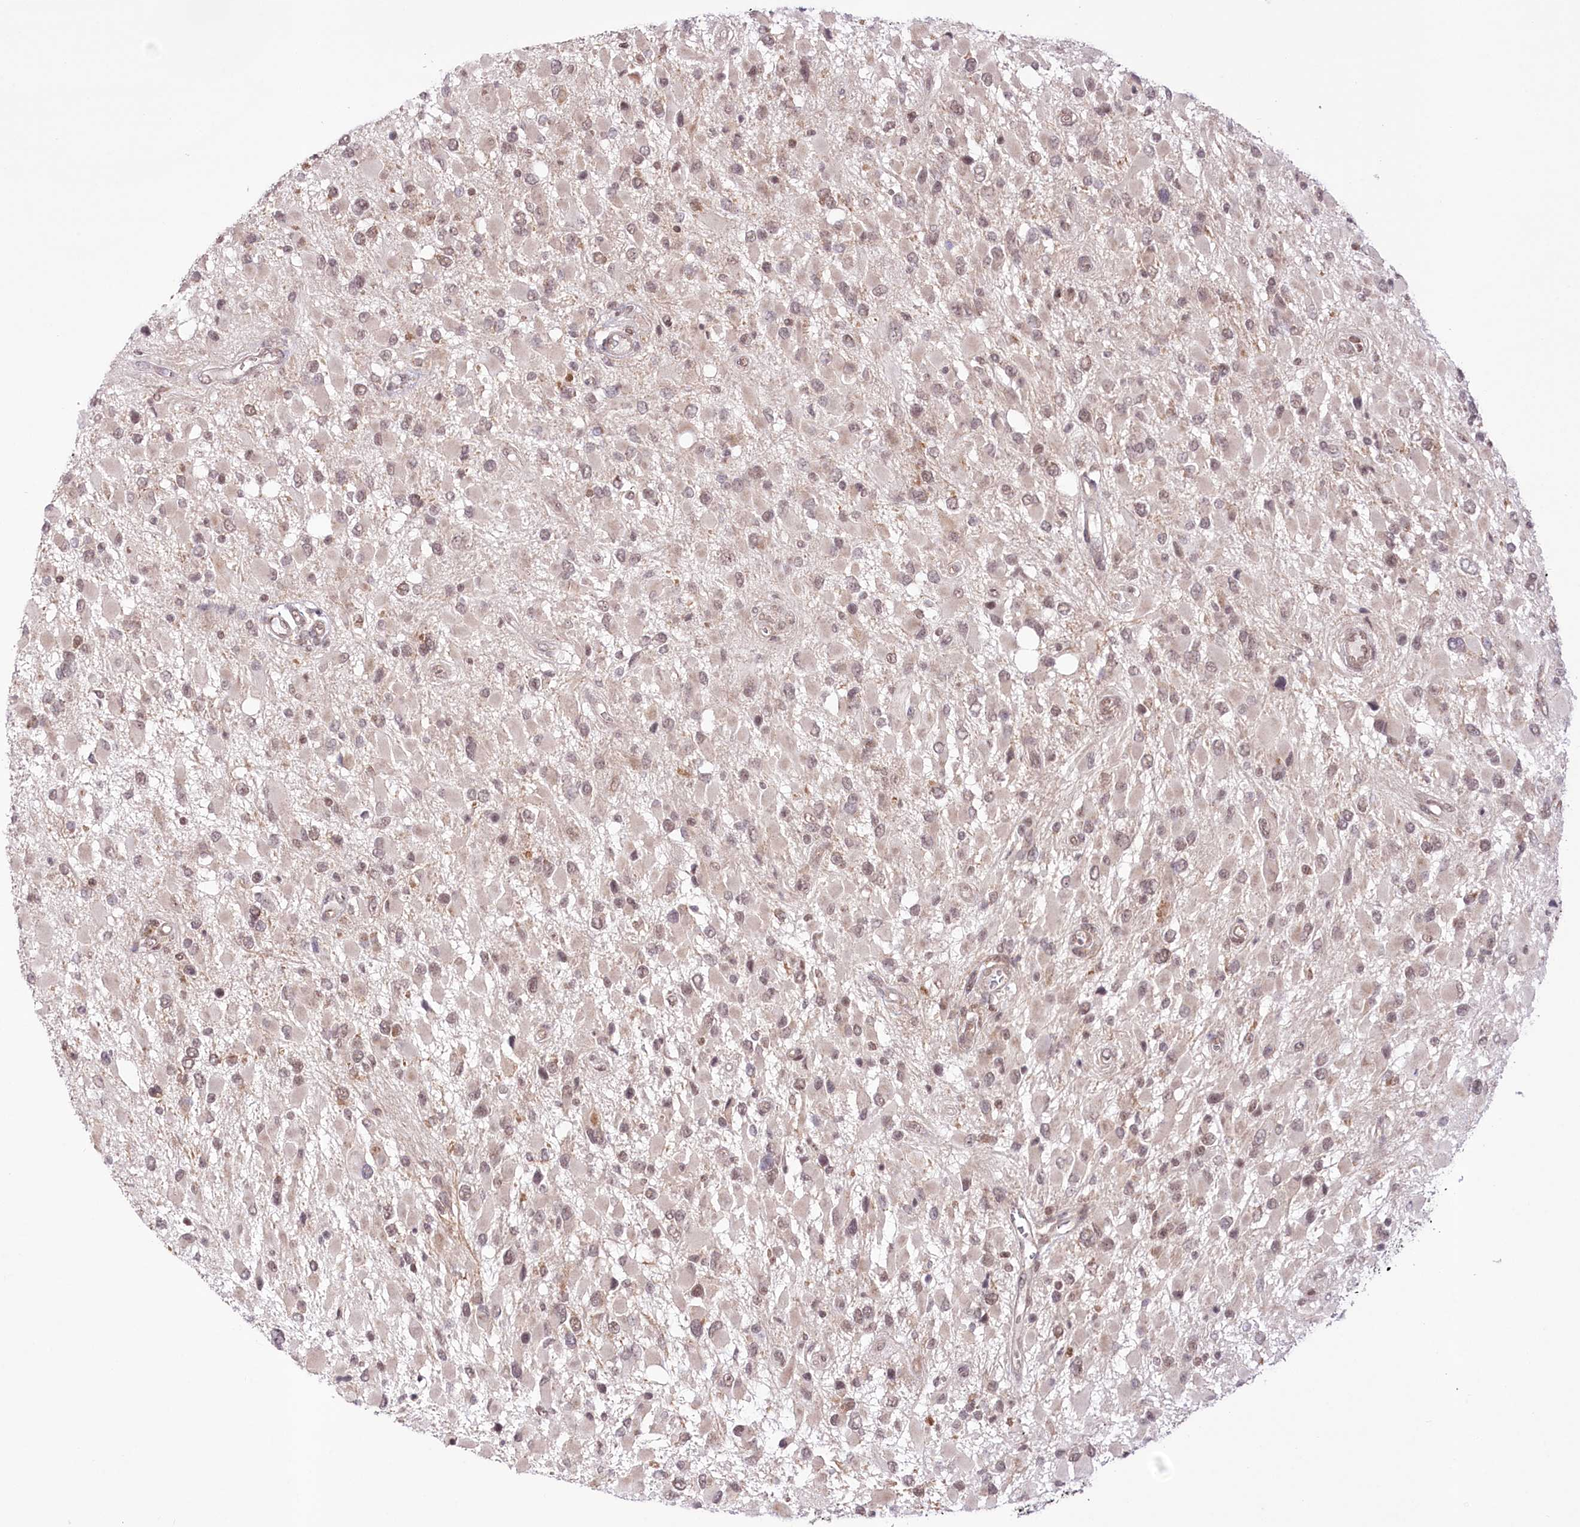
{"staining": {"intensity": "moderate", "quantity": "25%-75%", "location": "nuclear"}, "tissue": "glioma", "cell_type": "Tumor cells", "image_type": "cancer", "snomed": [{"axis": "morphology", "description": "Glioma, malignant, High grade"}, {"axis": "topography", "description": "Brain"}], "caption": "Glioma was stained to show a protein in brown. There is medium levels of moderate nuclear expression in about 25%-75% of tumor cells.", "gene": "ZMAT2", "patient": {"sex": "male", "age": 53}}